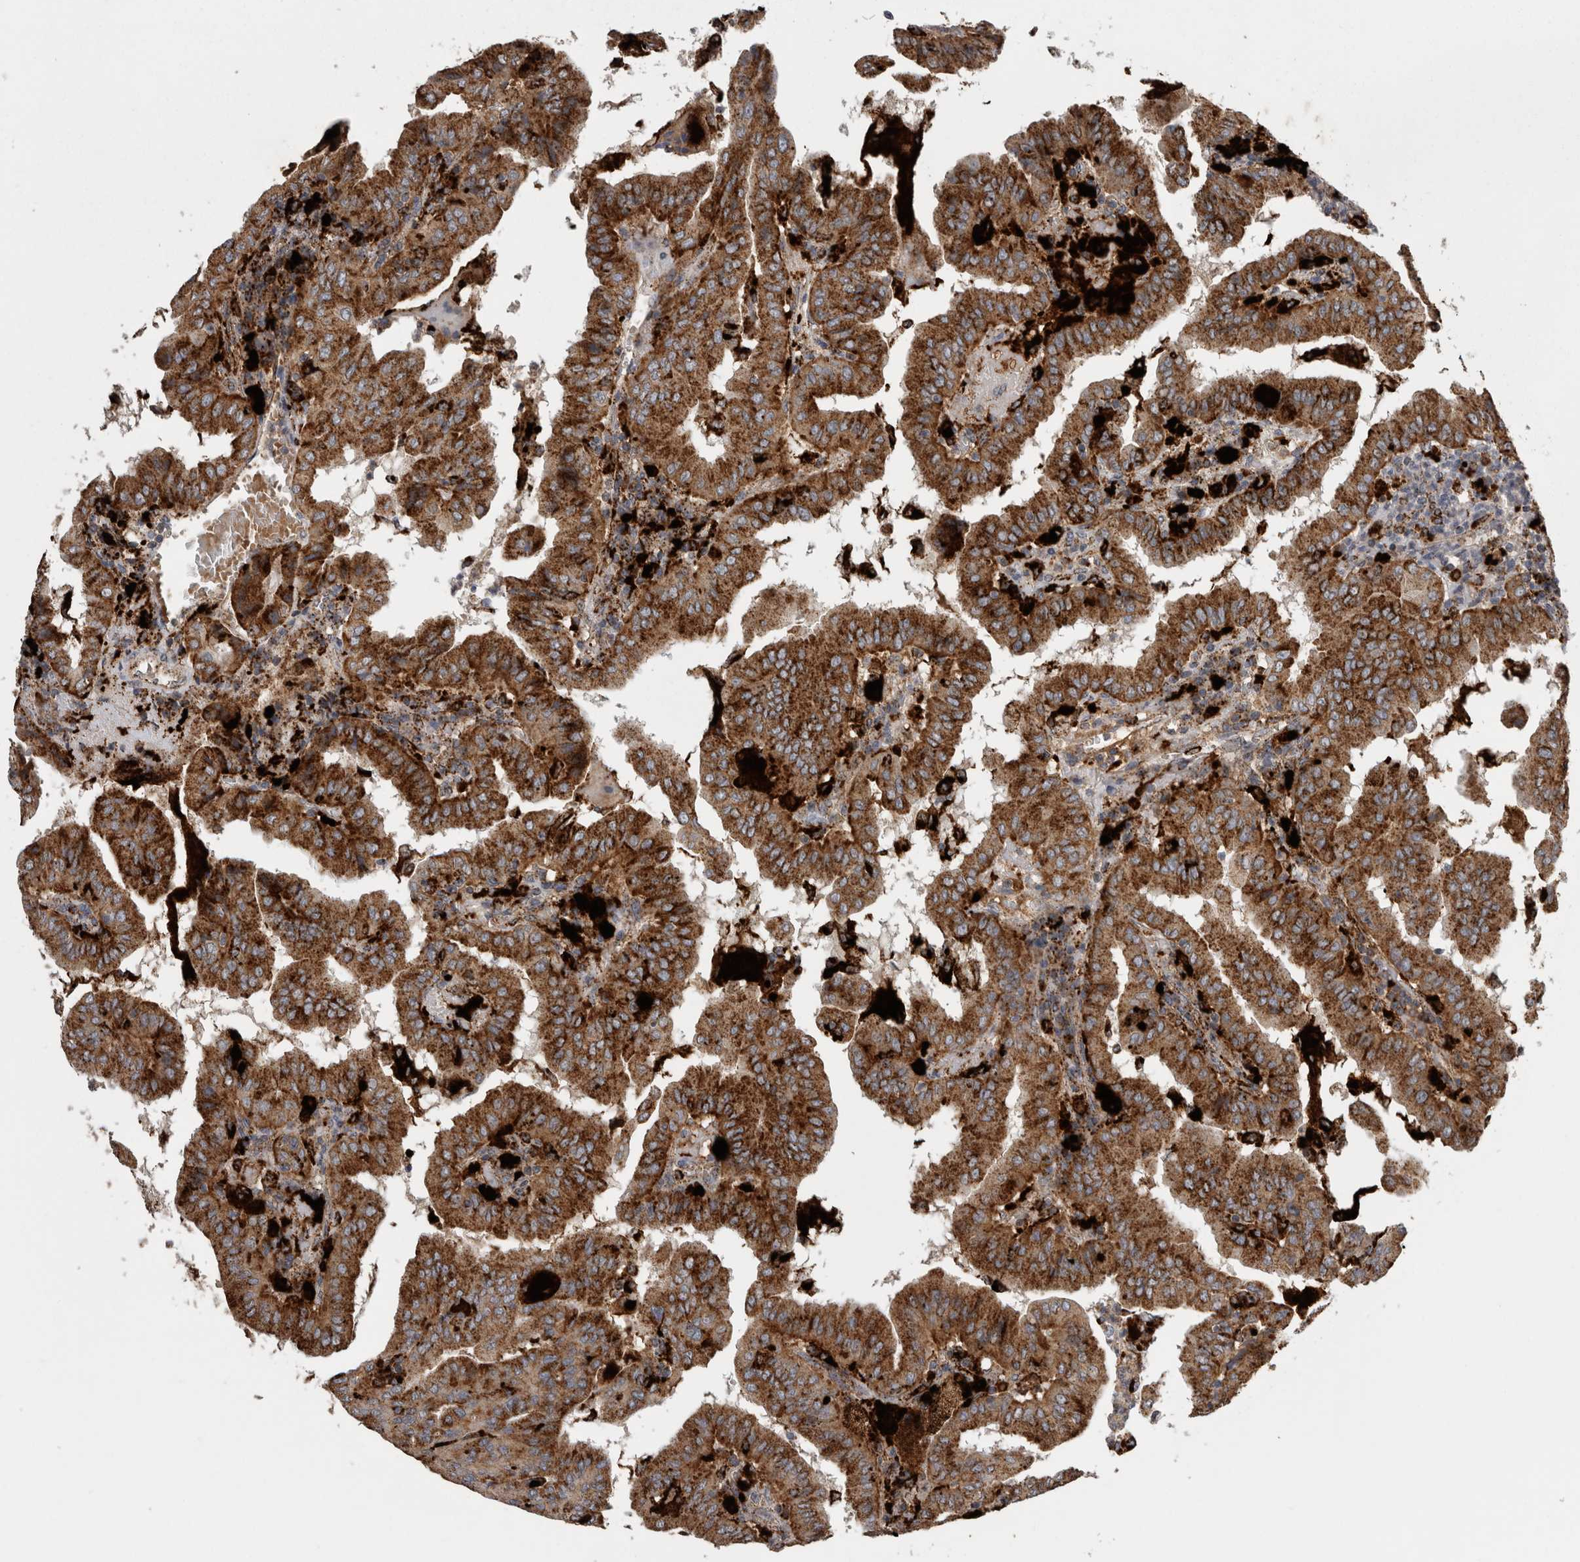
{"staining": {"intensity": "strong", "quantity": ">75%", "location": "cytoplasmic/membranous"}, "tissue": "thyroid cancer", "cell_type": "Tumor cells", "image_type": "cancer", "snomed": [{"axis": "morphology", "description": "Papillary adenocarcinoma, NOS"}, {"axis": "topography", "description": "Thyroid gland"}], "caption": "An immunohistochemistry micrograph of tumor tissue is shown. Protein staining in brown shows strong cytoplasmic/membranous positivity in thyroid papillary adenocarcinoma within tumor cells.", "gene": "CTSZ", "patient": {"sex": "male", "age": 33}}